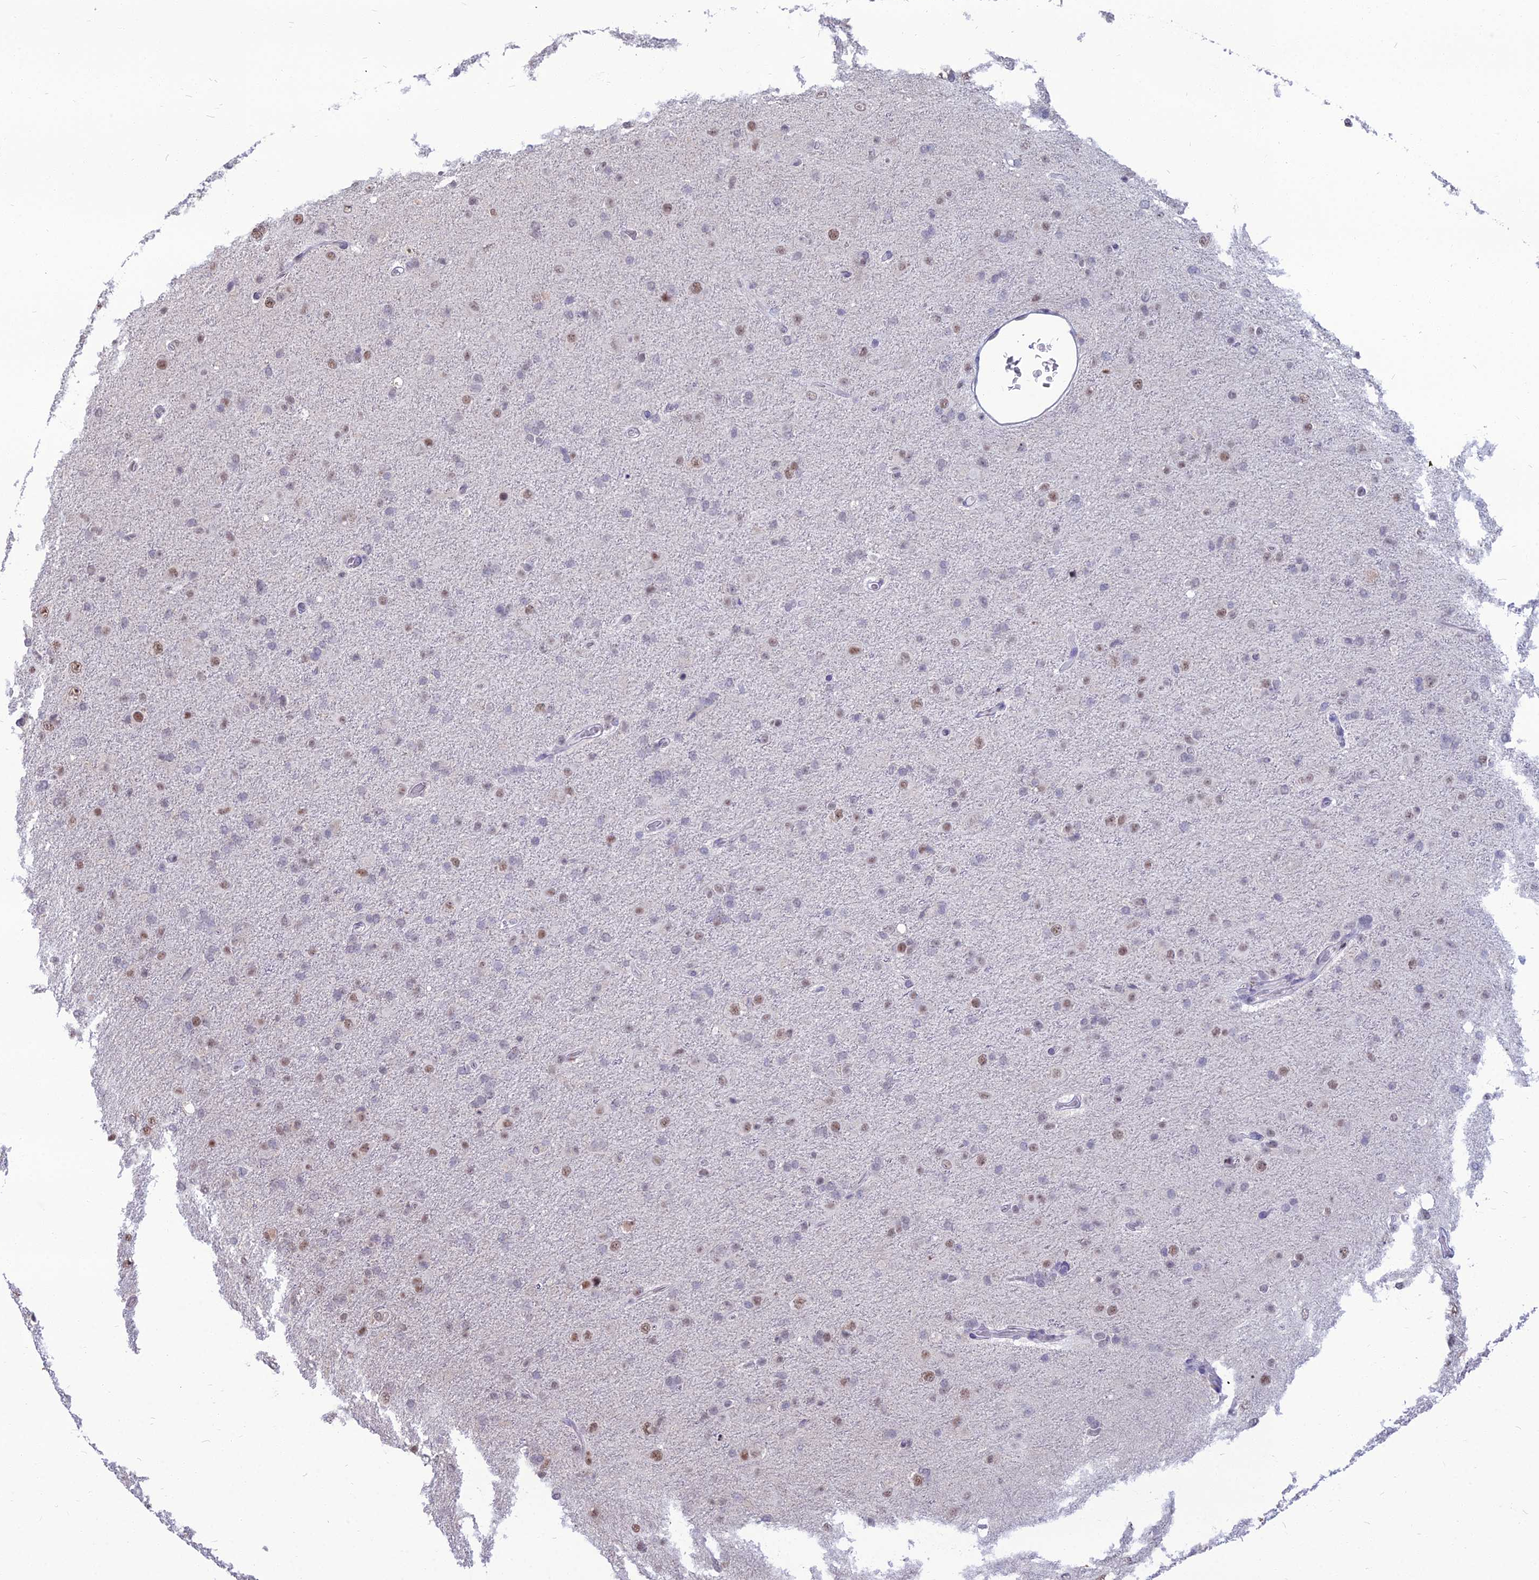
{"staining": {"intensity": "moderate", "quantity": "<25%", "location": "nuclear"}, "tissue": "glioma", "cell_type": "Tumor cells", "image_type": "cancer", "snomed": [{"axis": "morphology", "description": "Glioma, malignant, Low grade"}, {"axis": "topography", "description": "Brain"}], "caption": "Moderate nuclear staining is appreciated in approximately <25% of tumor cells in malignant low-grade glioma.", "gene": "SRSF7", "patient": {"sex": "male", "age": 65}}